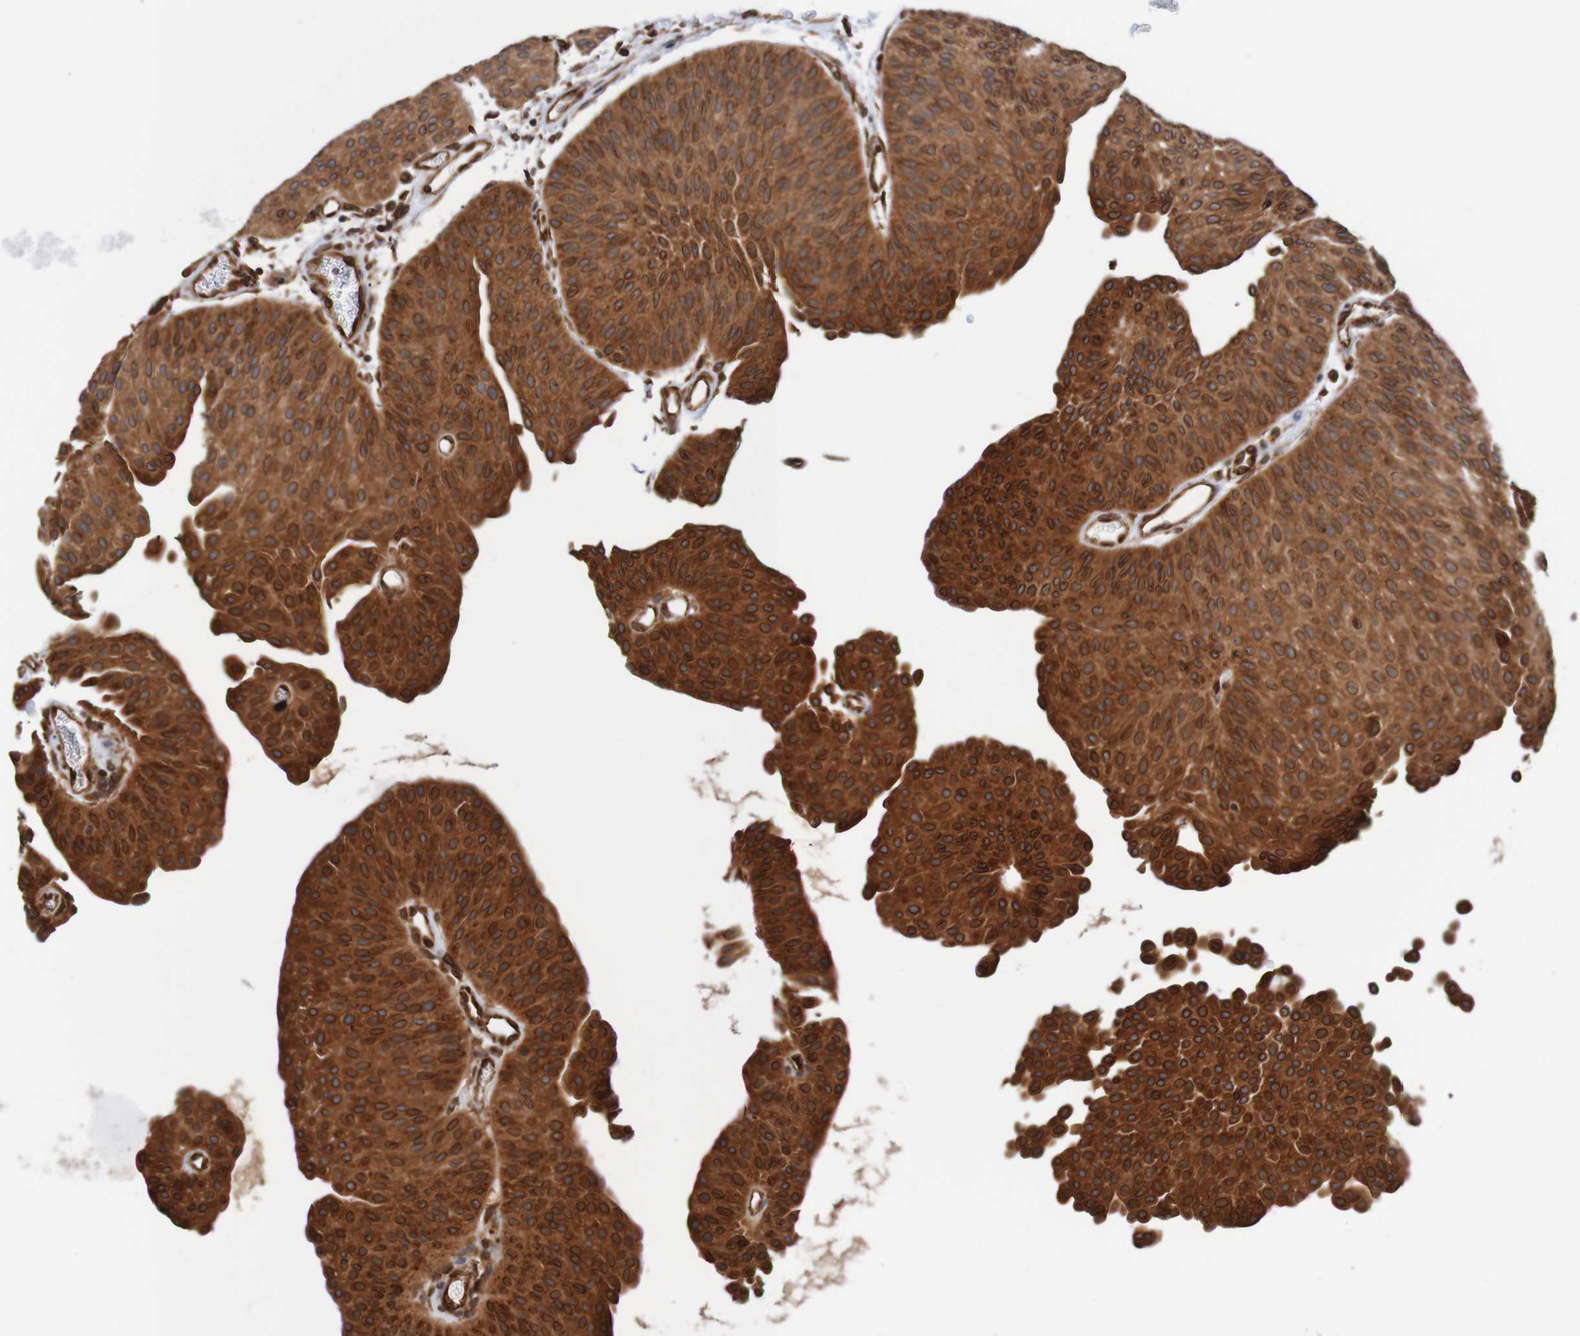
{"staining": {"intensity": "strong", "quantity": ">75%", "location": "cytoplasmic/membranous,nuclear"}, "tissue": "urothelial cancer", "cell_type": "Tumor cells", "image_type": "cancer", "snomed": [{"axis": "morphology", "description": "Urothelial carcinoma, Low grade"}, {"axis": "topography", "description": "Urinary bladder"}], "caption": "Immunohistochemical staining of urothelial carcinoma (low-grade) displays high levels of strong cytoplasmic/membranous and nuclear protein staining in about >75% of tumor cells.", "gene": "TMEM109", "patient": {"sex": "female", "age": 60}}